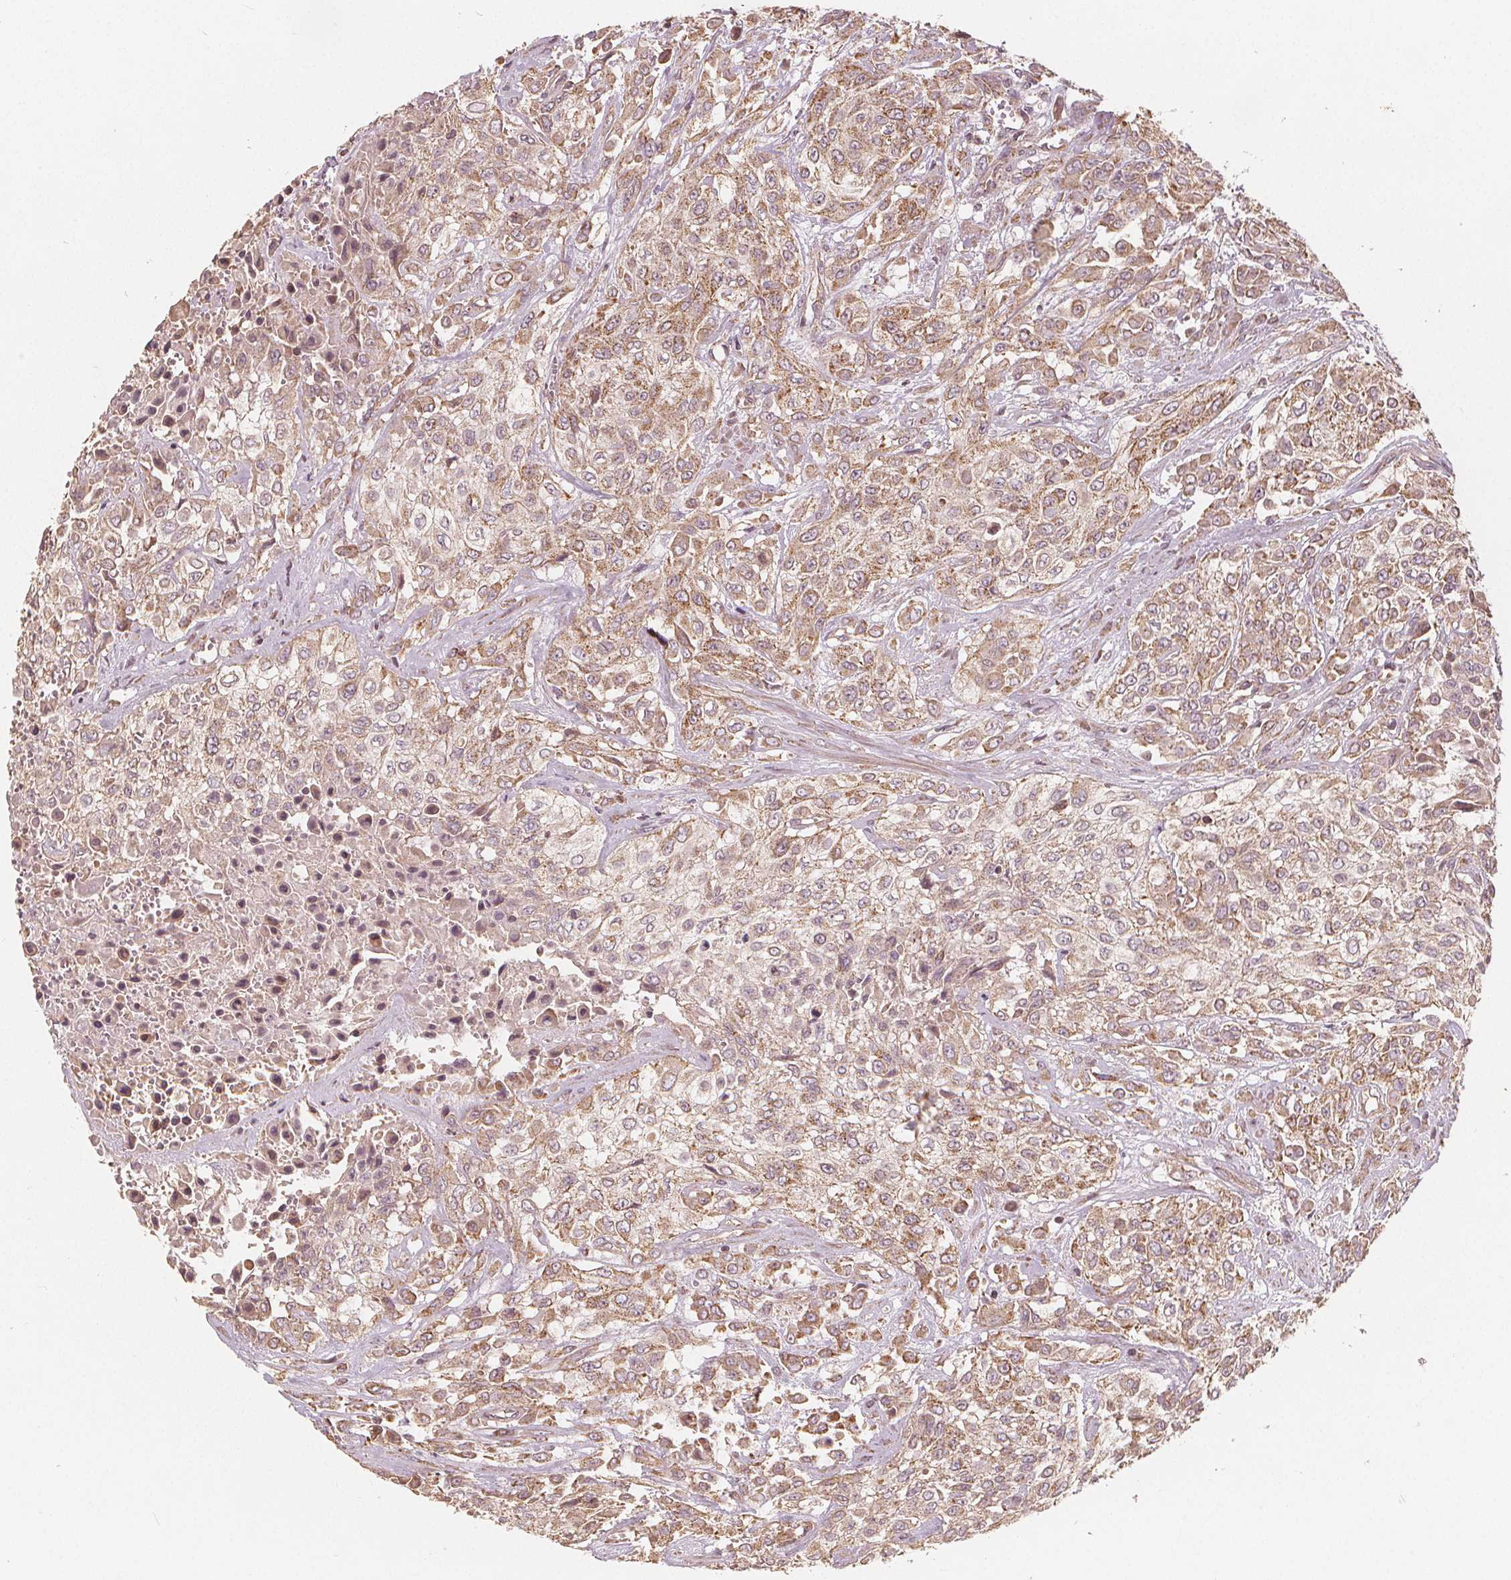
{"staining": {"intensity": "moderate", "quantity": ">75%", "location": "cytoplasmic/membranous"}, "tissue": "urothelial cancer", "cell_type": "Tumor cells", "image_type": "cancer", "snomed": [{"axis": "morphology", "description": "Urothelial carcinoma, High grade"}, {"axis": "topography", "description": "Urinary bladder"}], "caption": "The micrograph exhibits immunohistochemical staining of high-grade urothelial carcinoma. There is moderate cytoplasmic/membranous staining is identified in approximately >75% of tumor cells. (Brightfield microscopy of DAB IHC at high magnification).", "gene": "PEX26", "patient": {"sex": "male", "age": 57}}